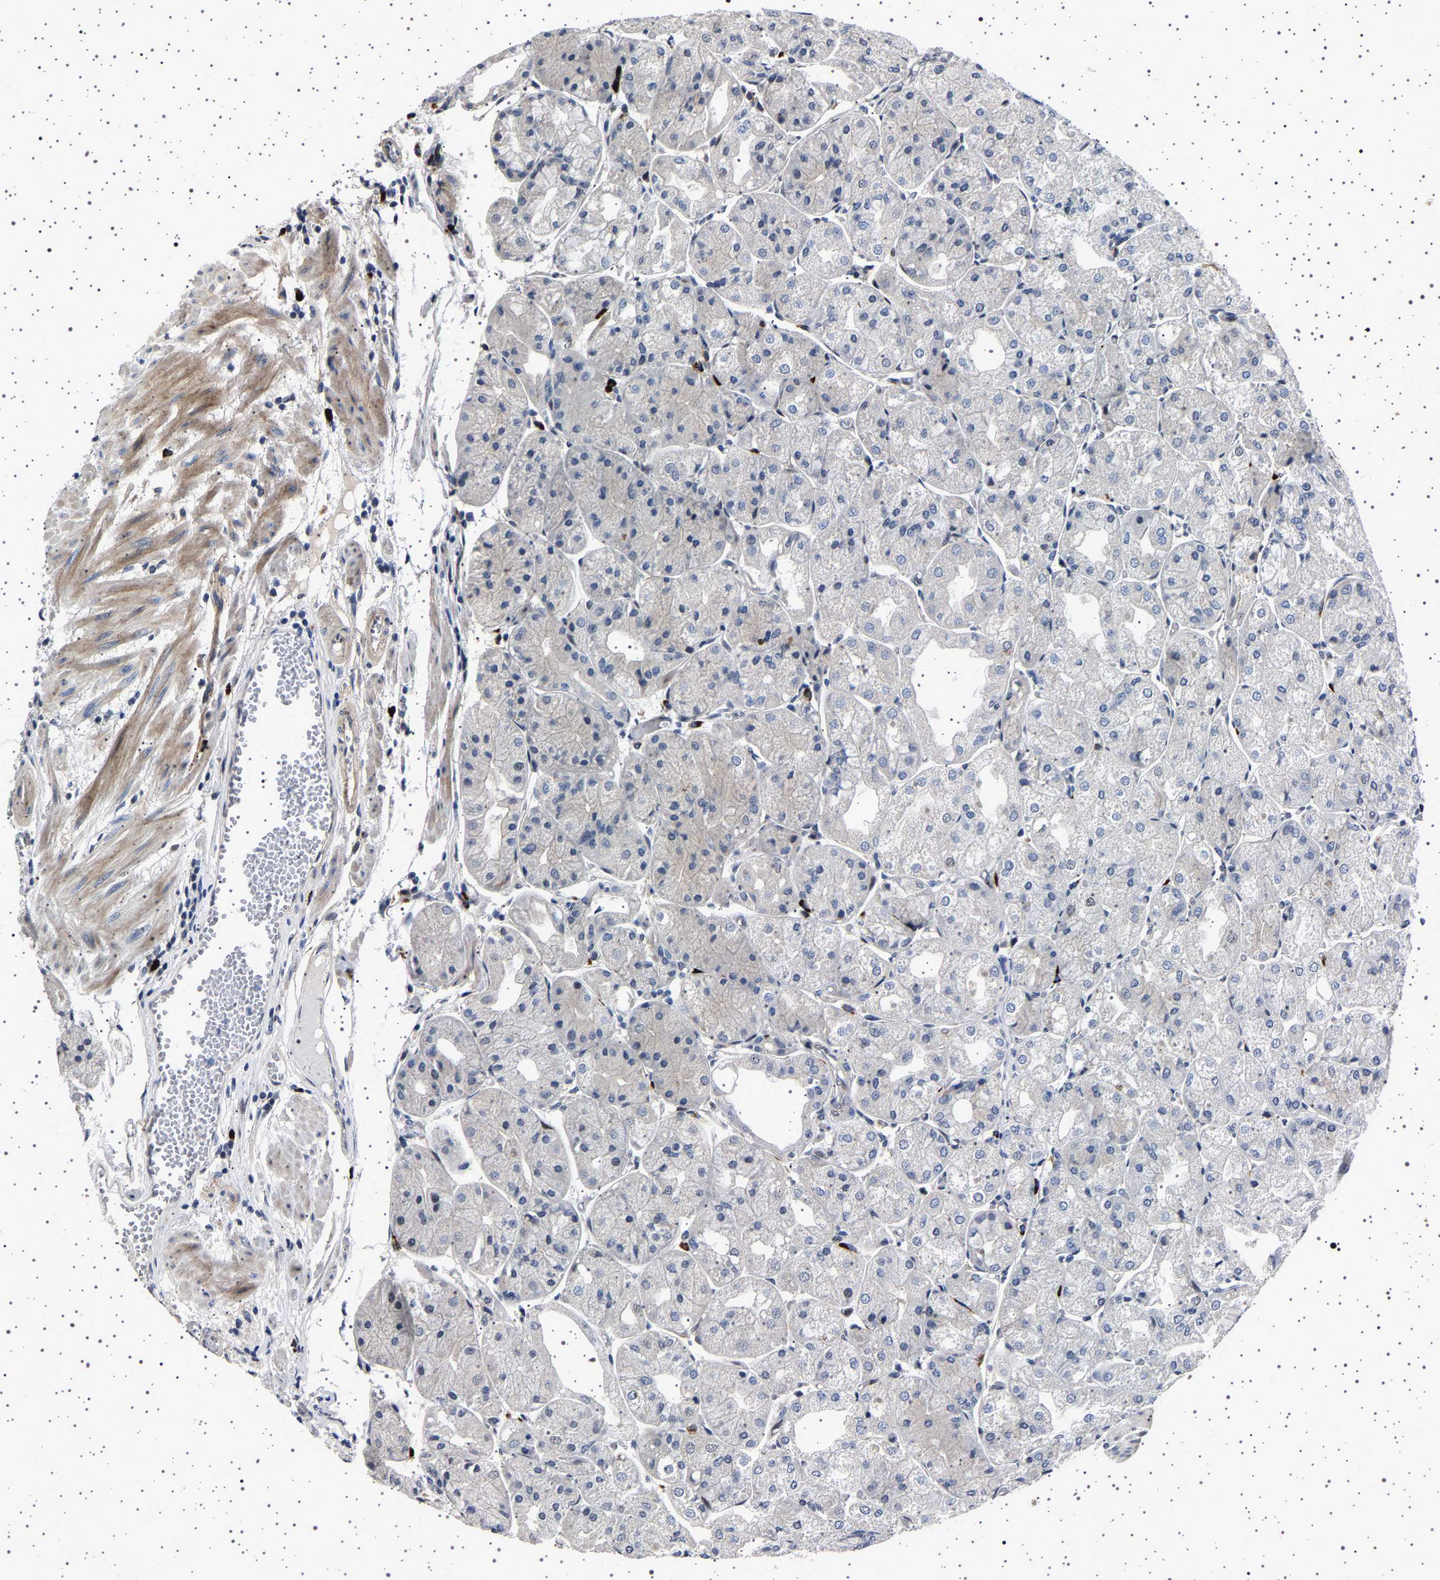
{"staining": {"intensity": "strong", "quantity": "<25%", "location": "cytoplasmic/membranous"}, "tissue": "stomach", "cell_type": "Glandular cells", "image_type": "normal", "snomed": [{"axis": "morphology", "description": "Normal tissue, NOS"}, {"axis": "topography", "description": "Stomach, upper"}], "caption": "An image of human stomach stained for a protein reveals strong cytoplasmic/membranous brown staining in glandular cells. (IHC, brightfield microscopy, high magnification).", "gene": "PAK5", "patient": {"sex": "male", "age": 72}}